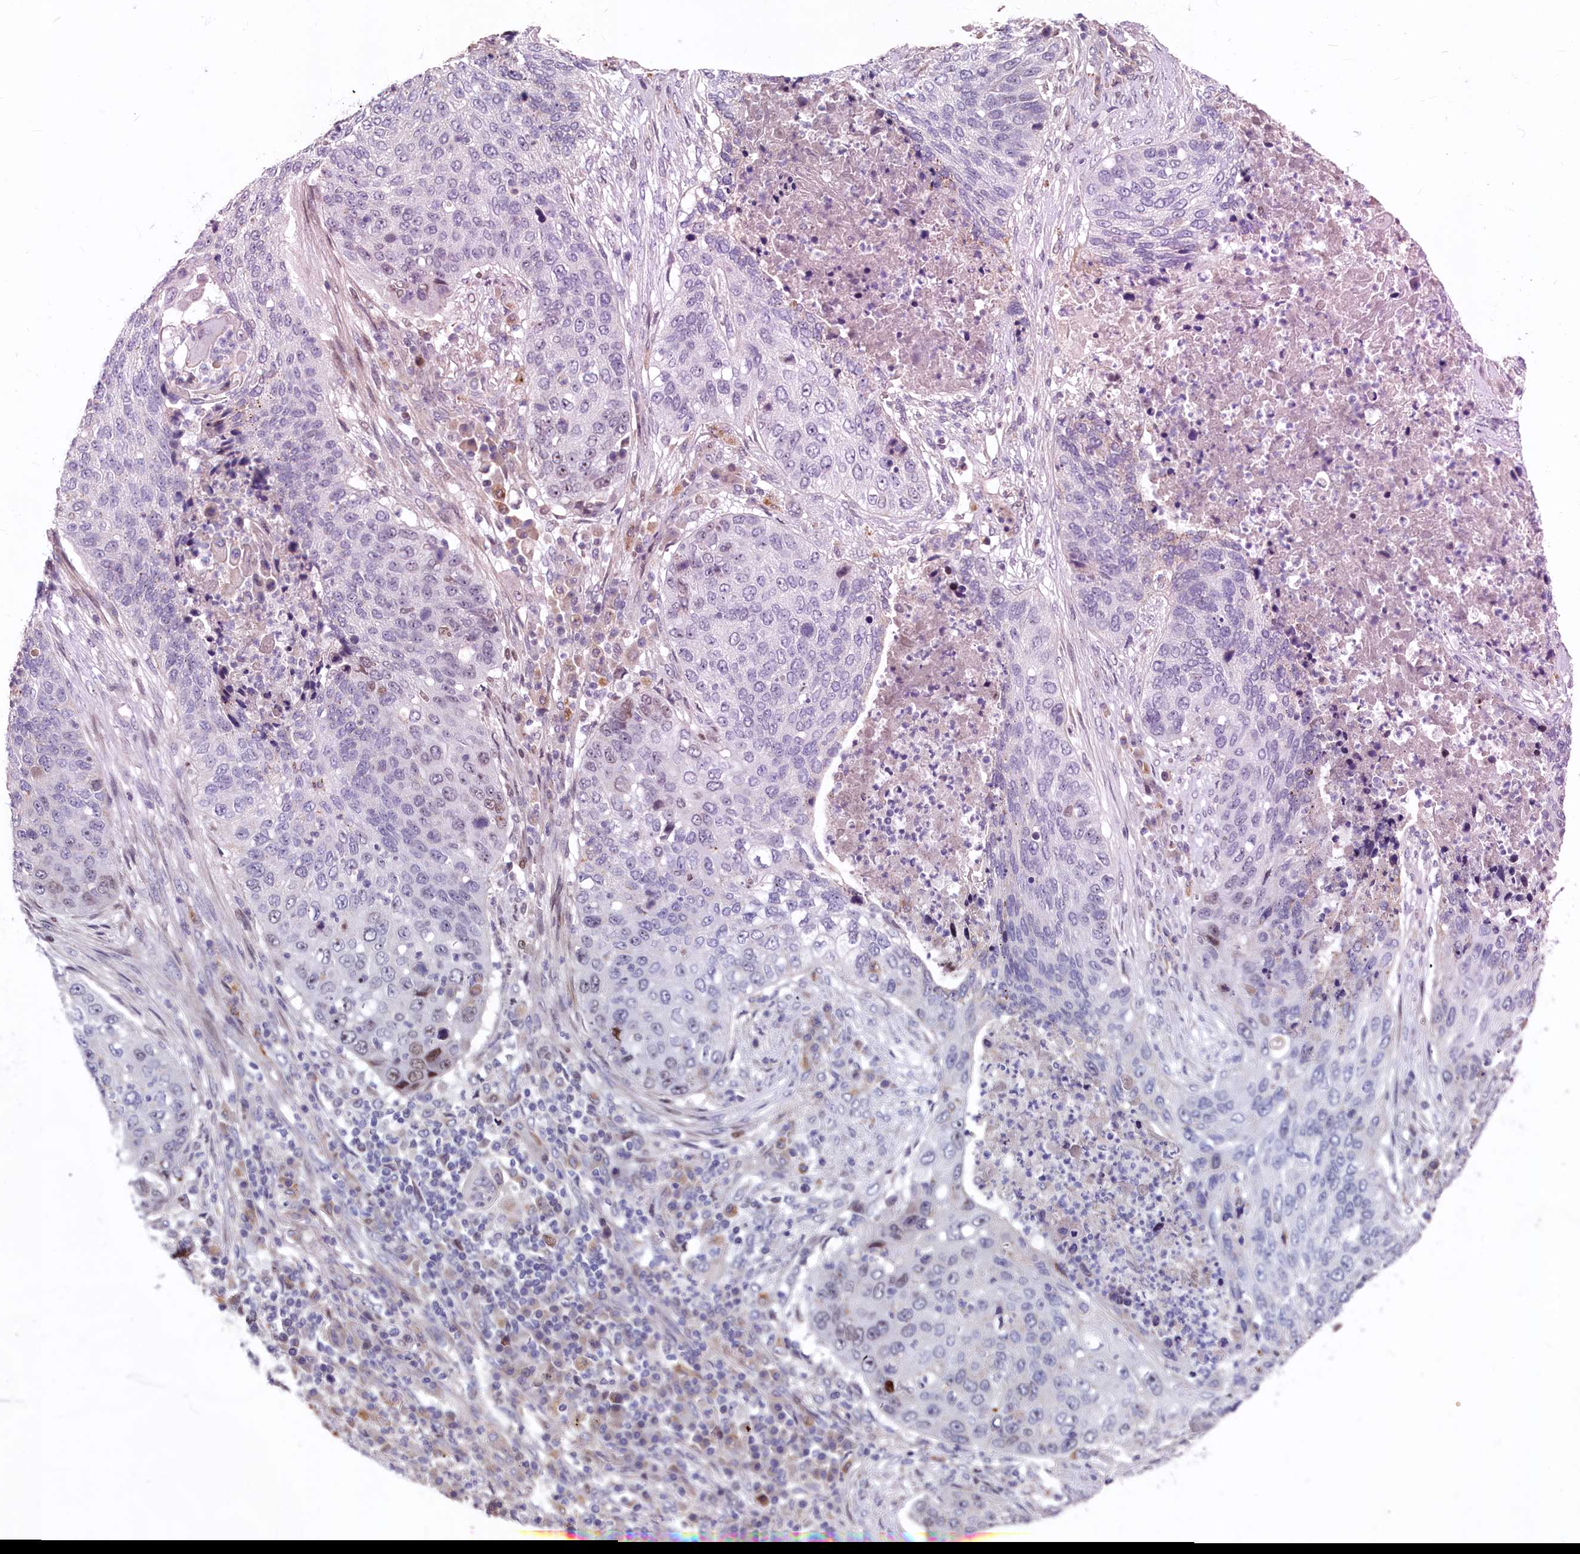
{"staining": {"intensity": "weak", "quantity": "<25%", "location": "nuclear"}, "tissue": "lung cancer", "cell_type": "Tumor cells", "image_type": "cancer", "snomed": [{"axis": "morphology", "description": "Squamous cell carcinoma, NOS"}, {"axis": "topography", "description": "Lung"}], "caption": "High power microscopy micrograph of an immunohistochemistry (IHC) micrograph of squamous cell carcinoma (lung), revealing no significant expression in tumor cells.", "gene": "ASXL3", "patient": {"sex": "female", "age": 63}}